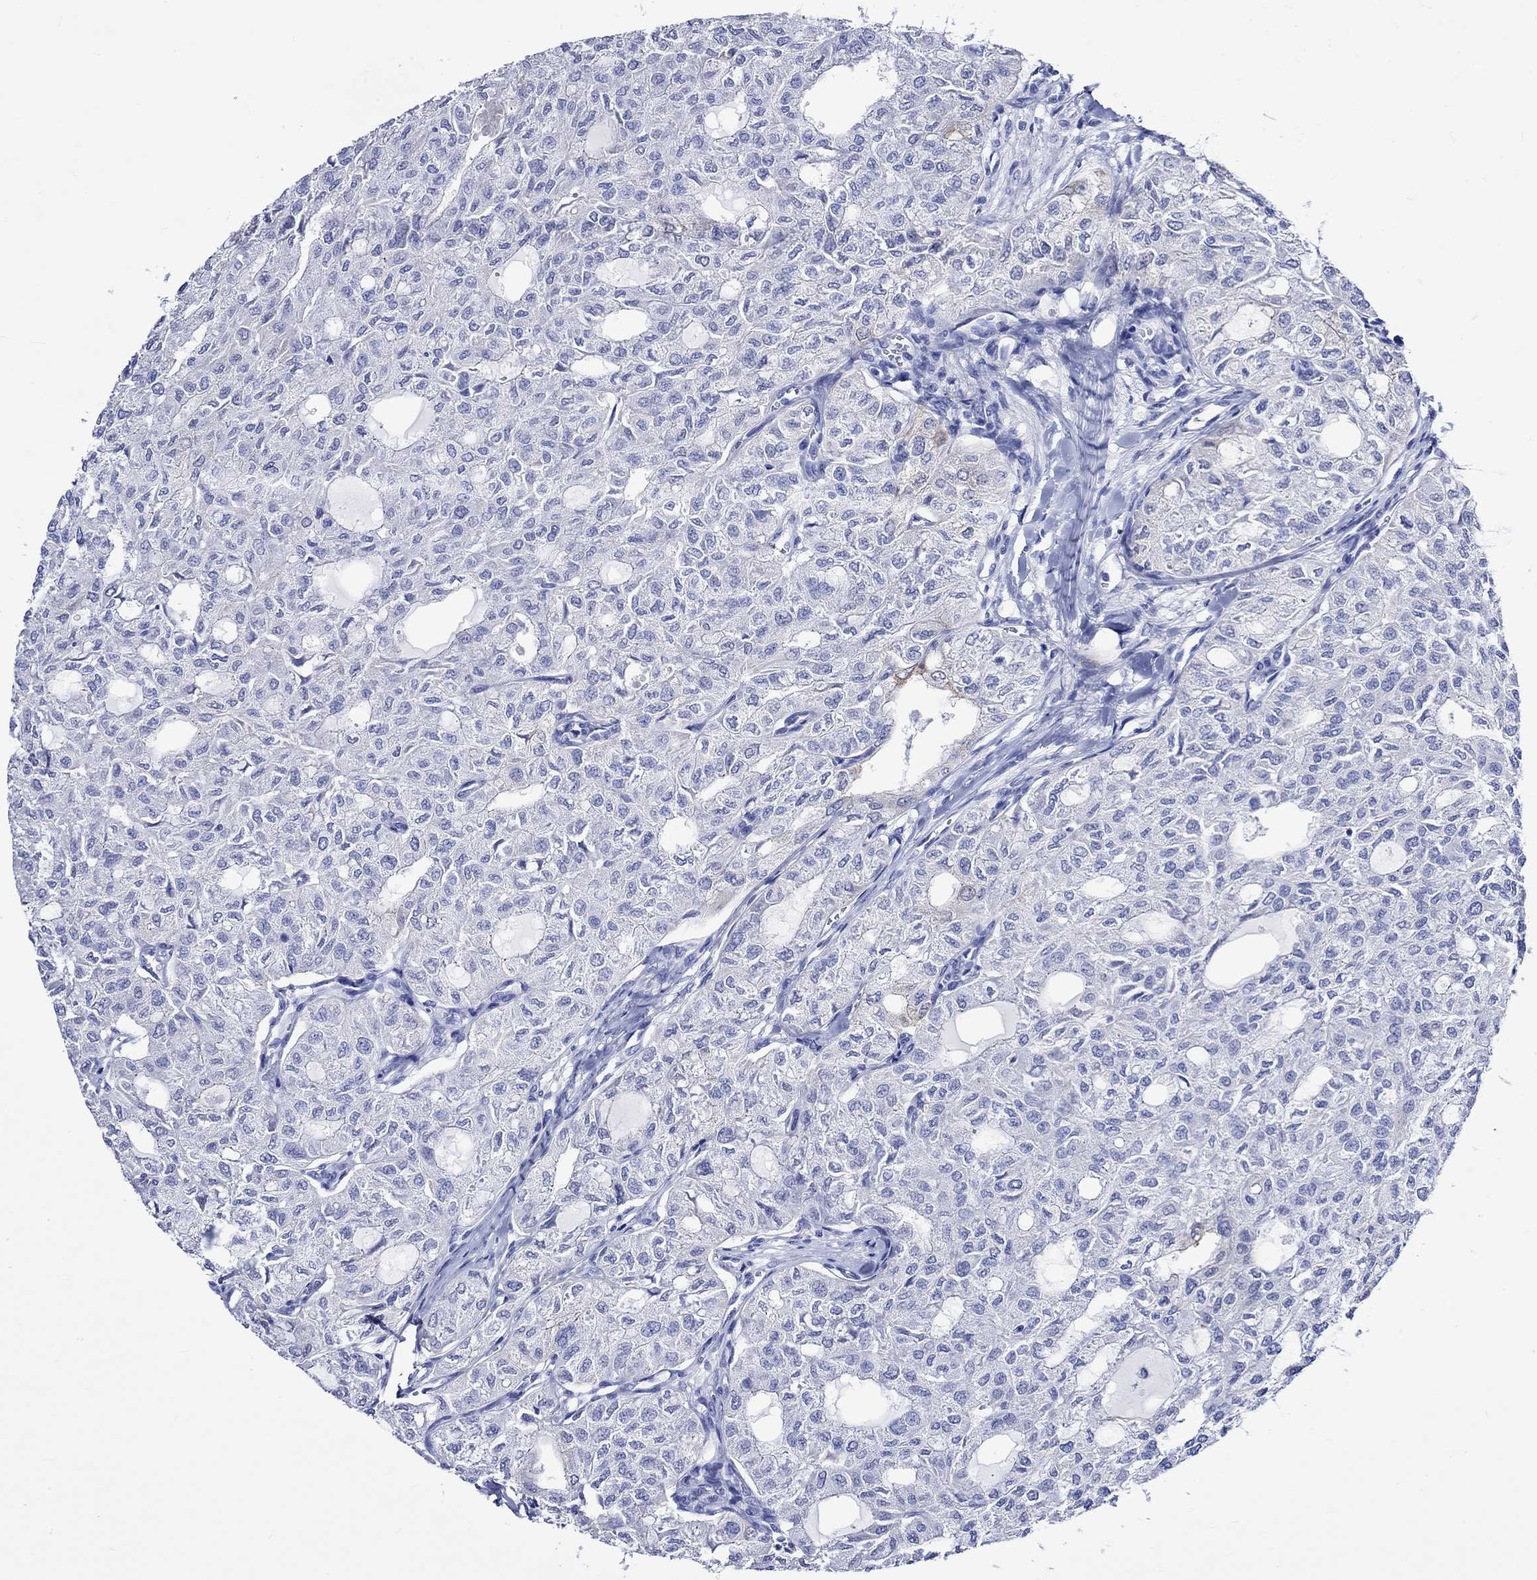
{"staining": {"intensity": "negative", "quantity": "none", "location": "none"}, "tissue": "thyroid cancer", "cell_type": "Tumor cells", "image_type": "cancer", "snomed": [{"axis": "morphology", "description": "Follicular adenoma carcinoma, NOS"}, {"axis": "topography", "description": "Thyroid gland"}], "caption": "Histopathology image shows no protein positivity in tumor cells of follicular adenoma carcinoma (thyroid) tissue. The staining was performed using DAB (3,3'-diaminobenzidine) to visualize the protein expression in brown, while the nuclei were stained in blue with hematoxylin (Magnification: 20x).", "gene": "CRYAB", "patient": {"sex": "male", "age": 75}}